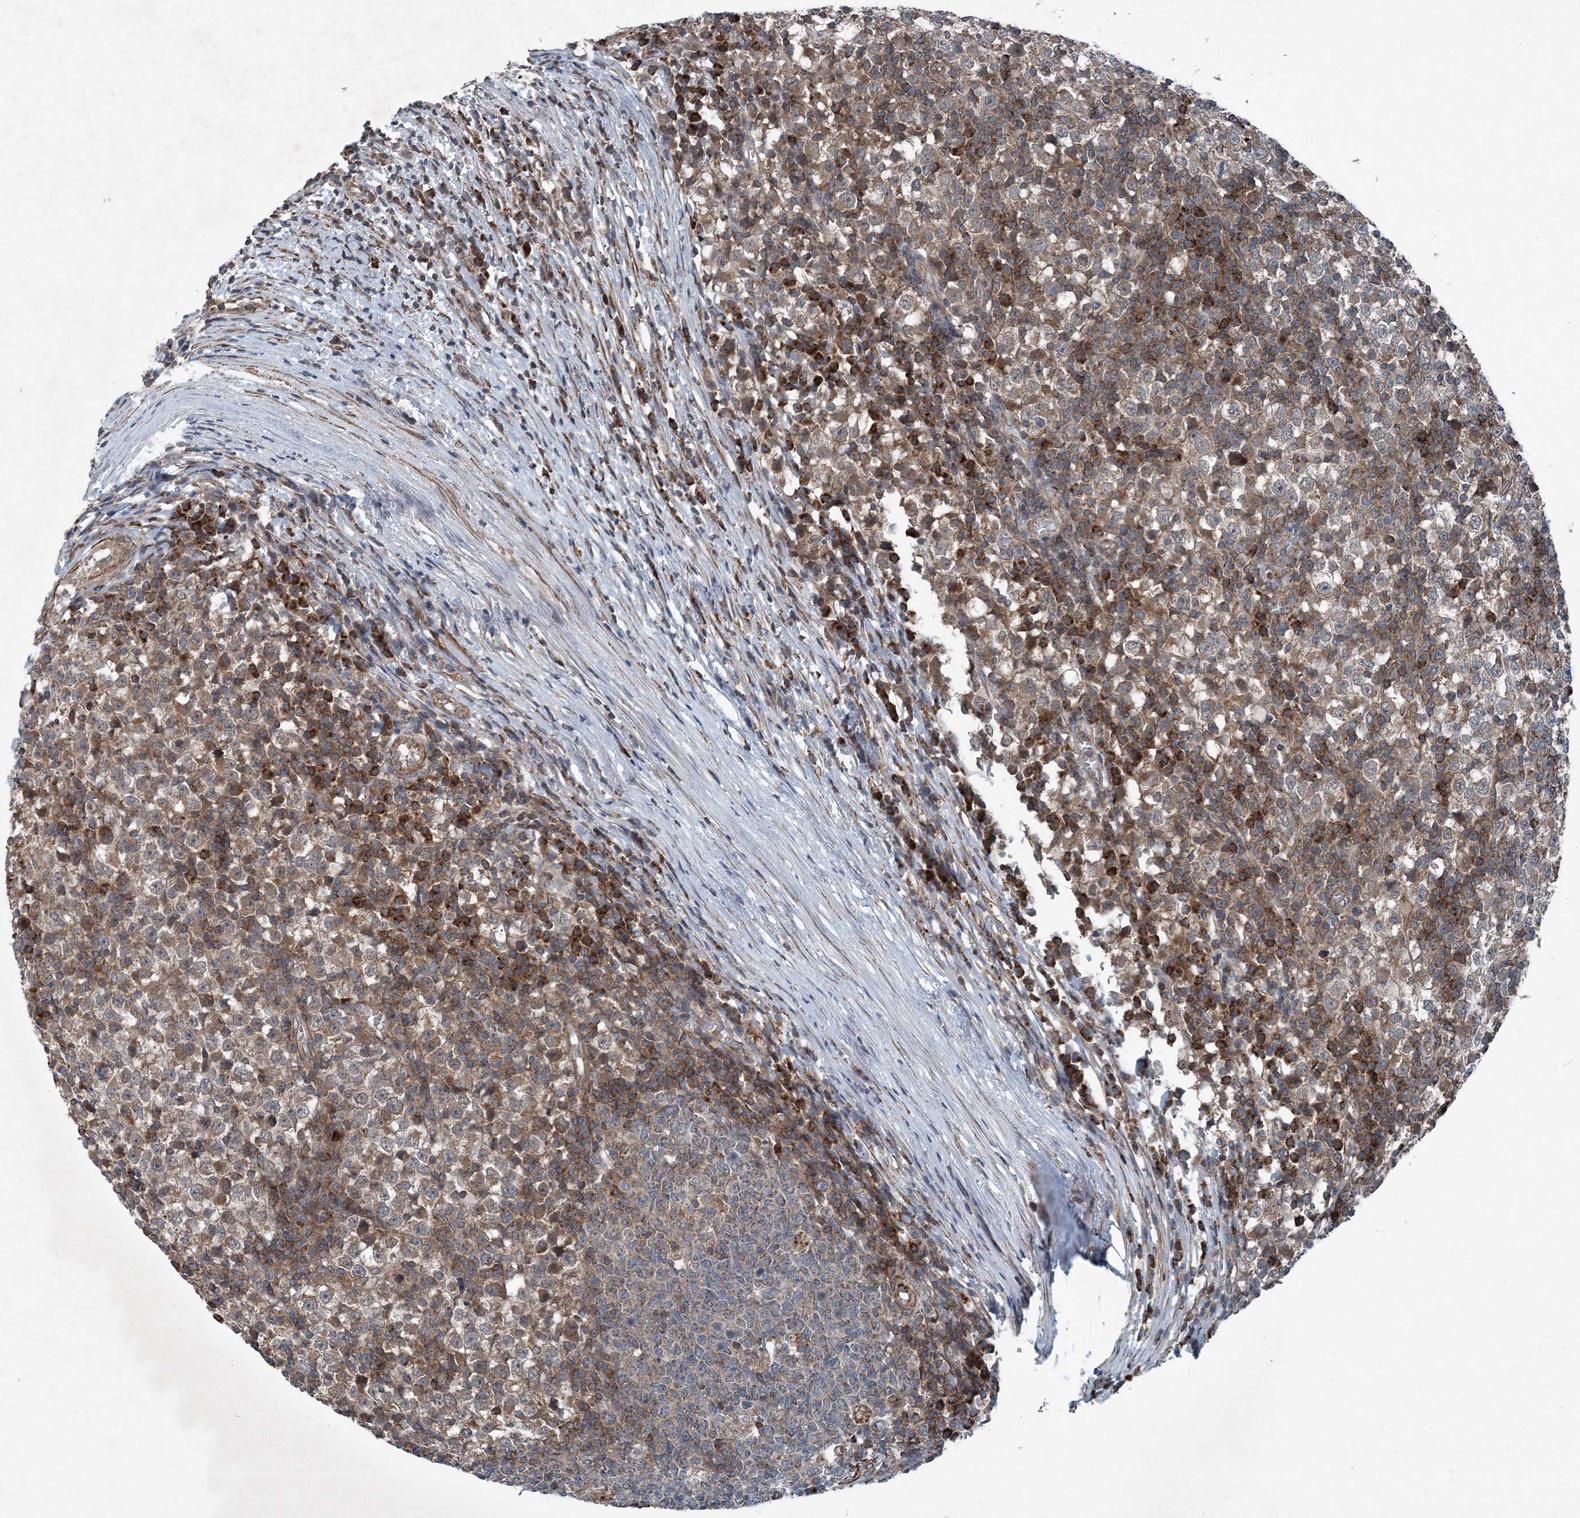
{"staining": {"intensity": "moderate", "quantity": ">75%", "location": "cytoplasmic/membranous"}, "tissue": "testis cancer", "cell_type": "Tumor cells", "image_type": "cancer", "snomed": [{"axis": "morphology", "description": "Seminoma, NOS"}, {"axis": "topography", "description": "Testis"}], "caption": "DAB immunohistochemical staining of testis cancer reveals moderate cytoplasmic/membranous protein positivity in about >75% of tumor cells.", "gene": "NDUFA2", "patient": {"sex": "male", "age": 65}}